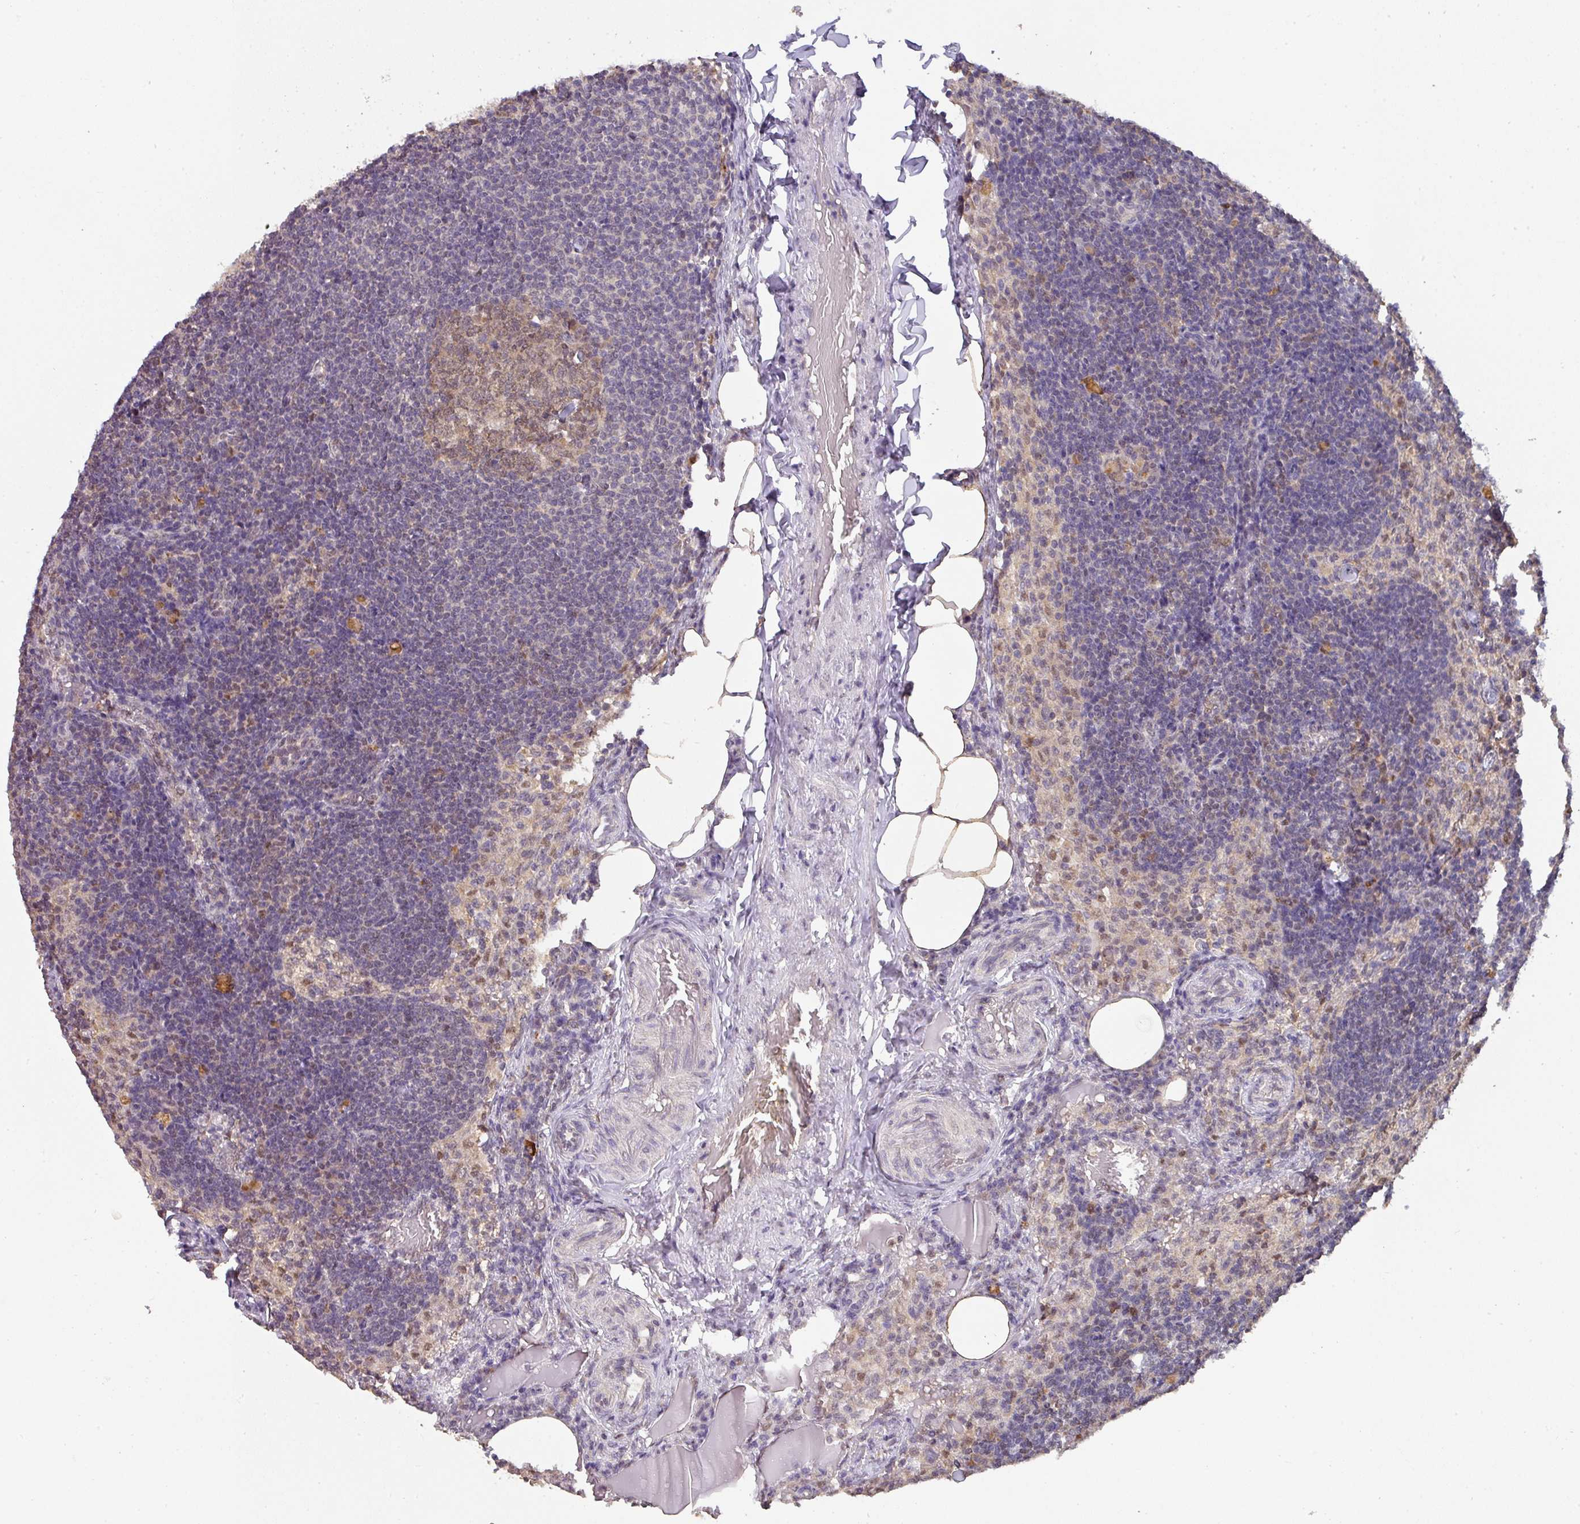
{"staining": {"intensity": "moderate", "quantity": ">75%", "location": "cytoplasmic/membranous,nuclear"}, "tissue": "lymph node", "cell_type": "Germinal center cells", "image_type": "normal", "snomed": [{"axis": "morphology", "description": "Normal tissue, NOS"}, {"axis": "topography", "description": "Lymph node"}], "caption": "Lymph node stained with DAB (3,3'-diaminobenzidine) immunohistochemistry (IHC) demonstrates medium levels of moderate cytoplasmic/membranous,nuclear expression in about >75% of germinal center cells. (DAB (3,3'-diaminobenzidine) IHC with brightfield microscopy, high magnification).", "gene": "RANBP9", "patient": {"sex": "male", "age": 49}}